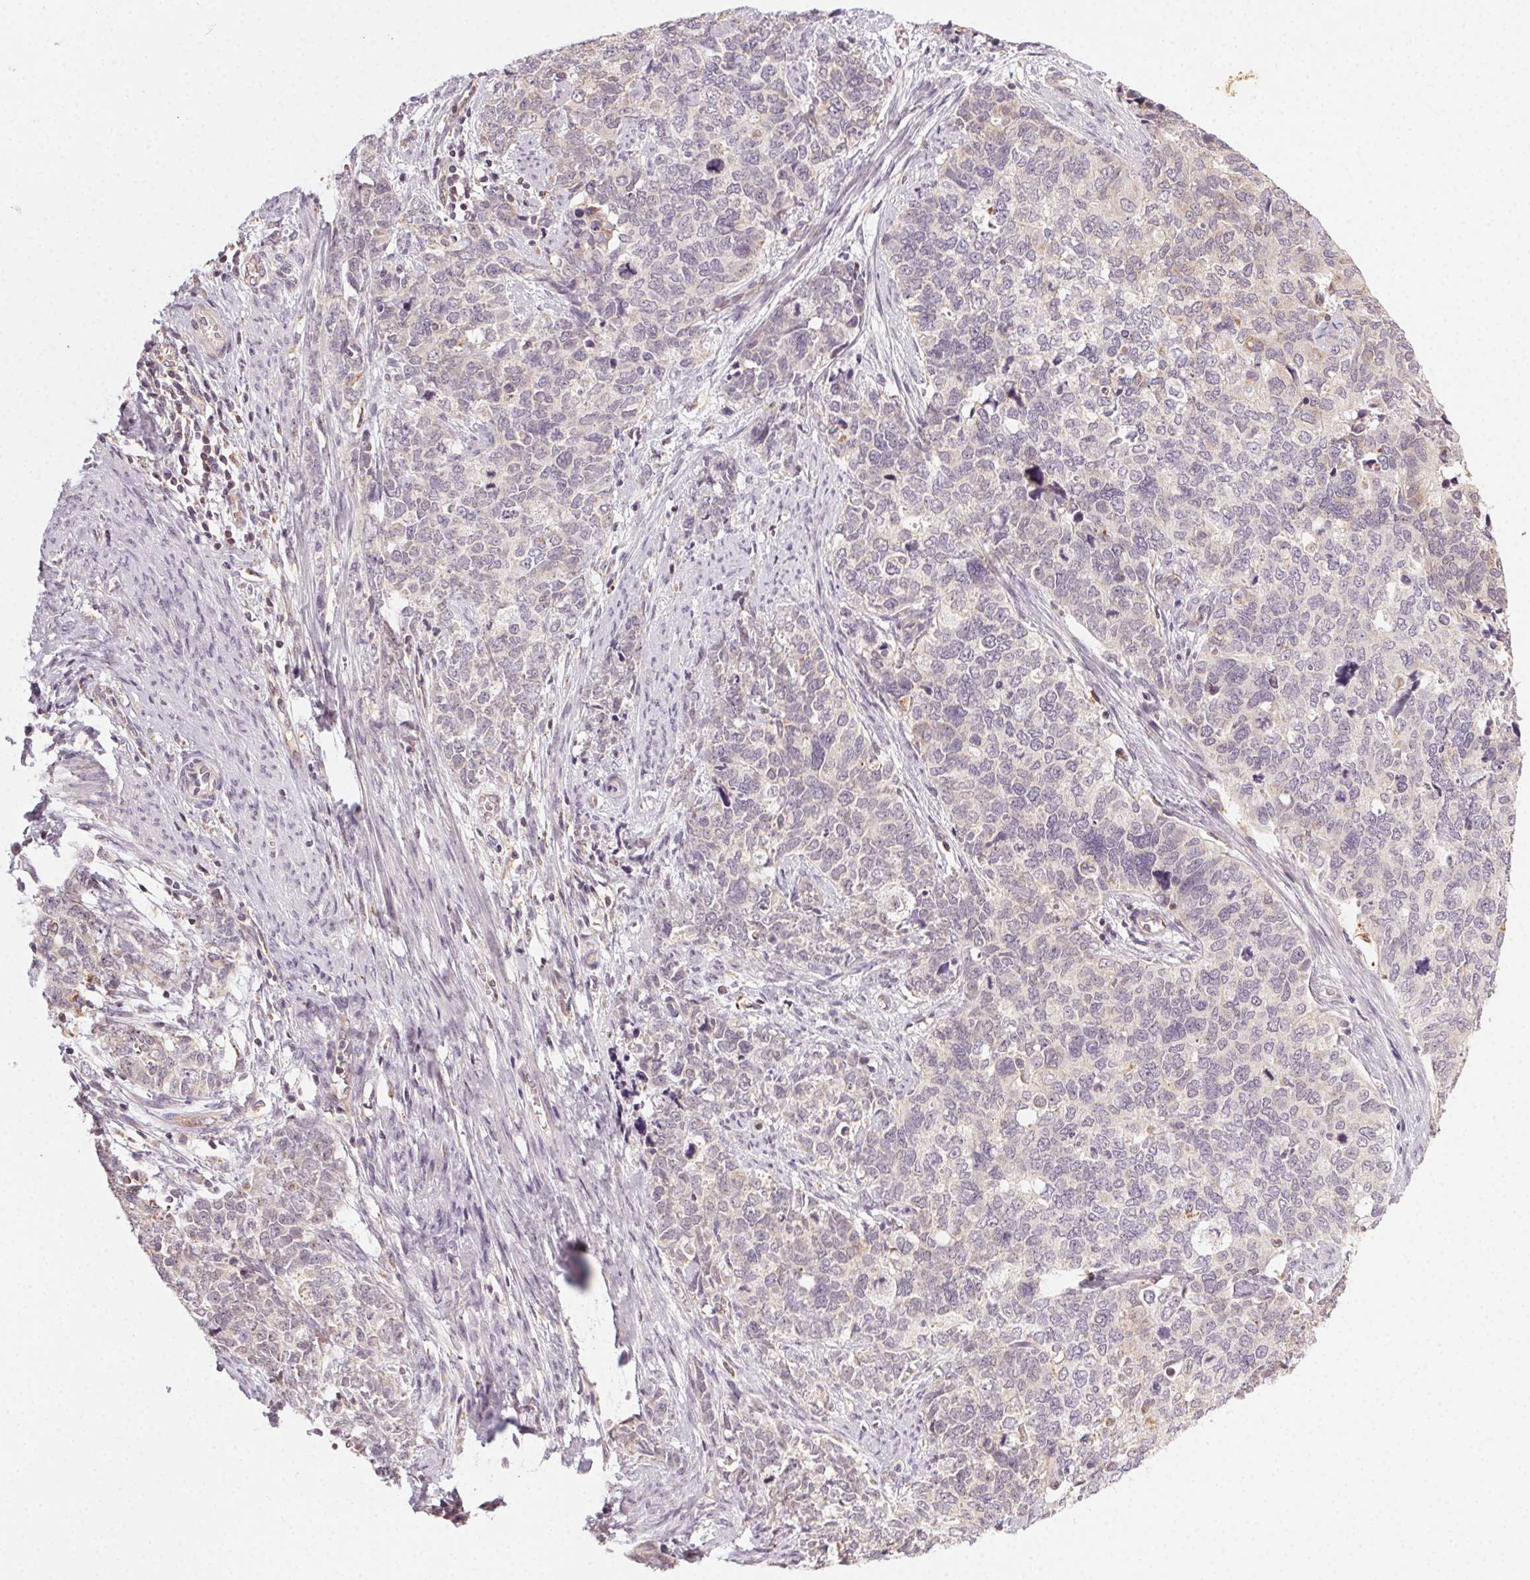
{"staining": {"intensity": "negative", "quantity": "none", "location": "none"}, "tissue": "cervical cancer", "cell_type": "Tumor cells", "image_type": "cancer", "snomed": [{"axis": "morphology", "description": "Squamous cell carcinoma, NOS"}, {"axis": "topography", "description": "Cervix"}], "caption": "Photomicrograph shows no significant protein positivity in tumor cells of cervical cancer (squamous cell carcinoma). Nuclei are stained in blue.", "gene": "NCOA4", "patient": {"sex": "female", "age": 63}}